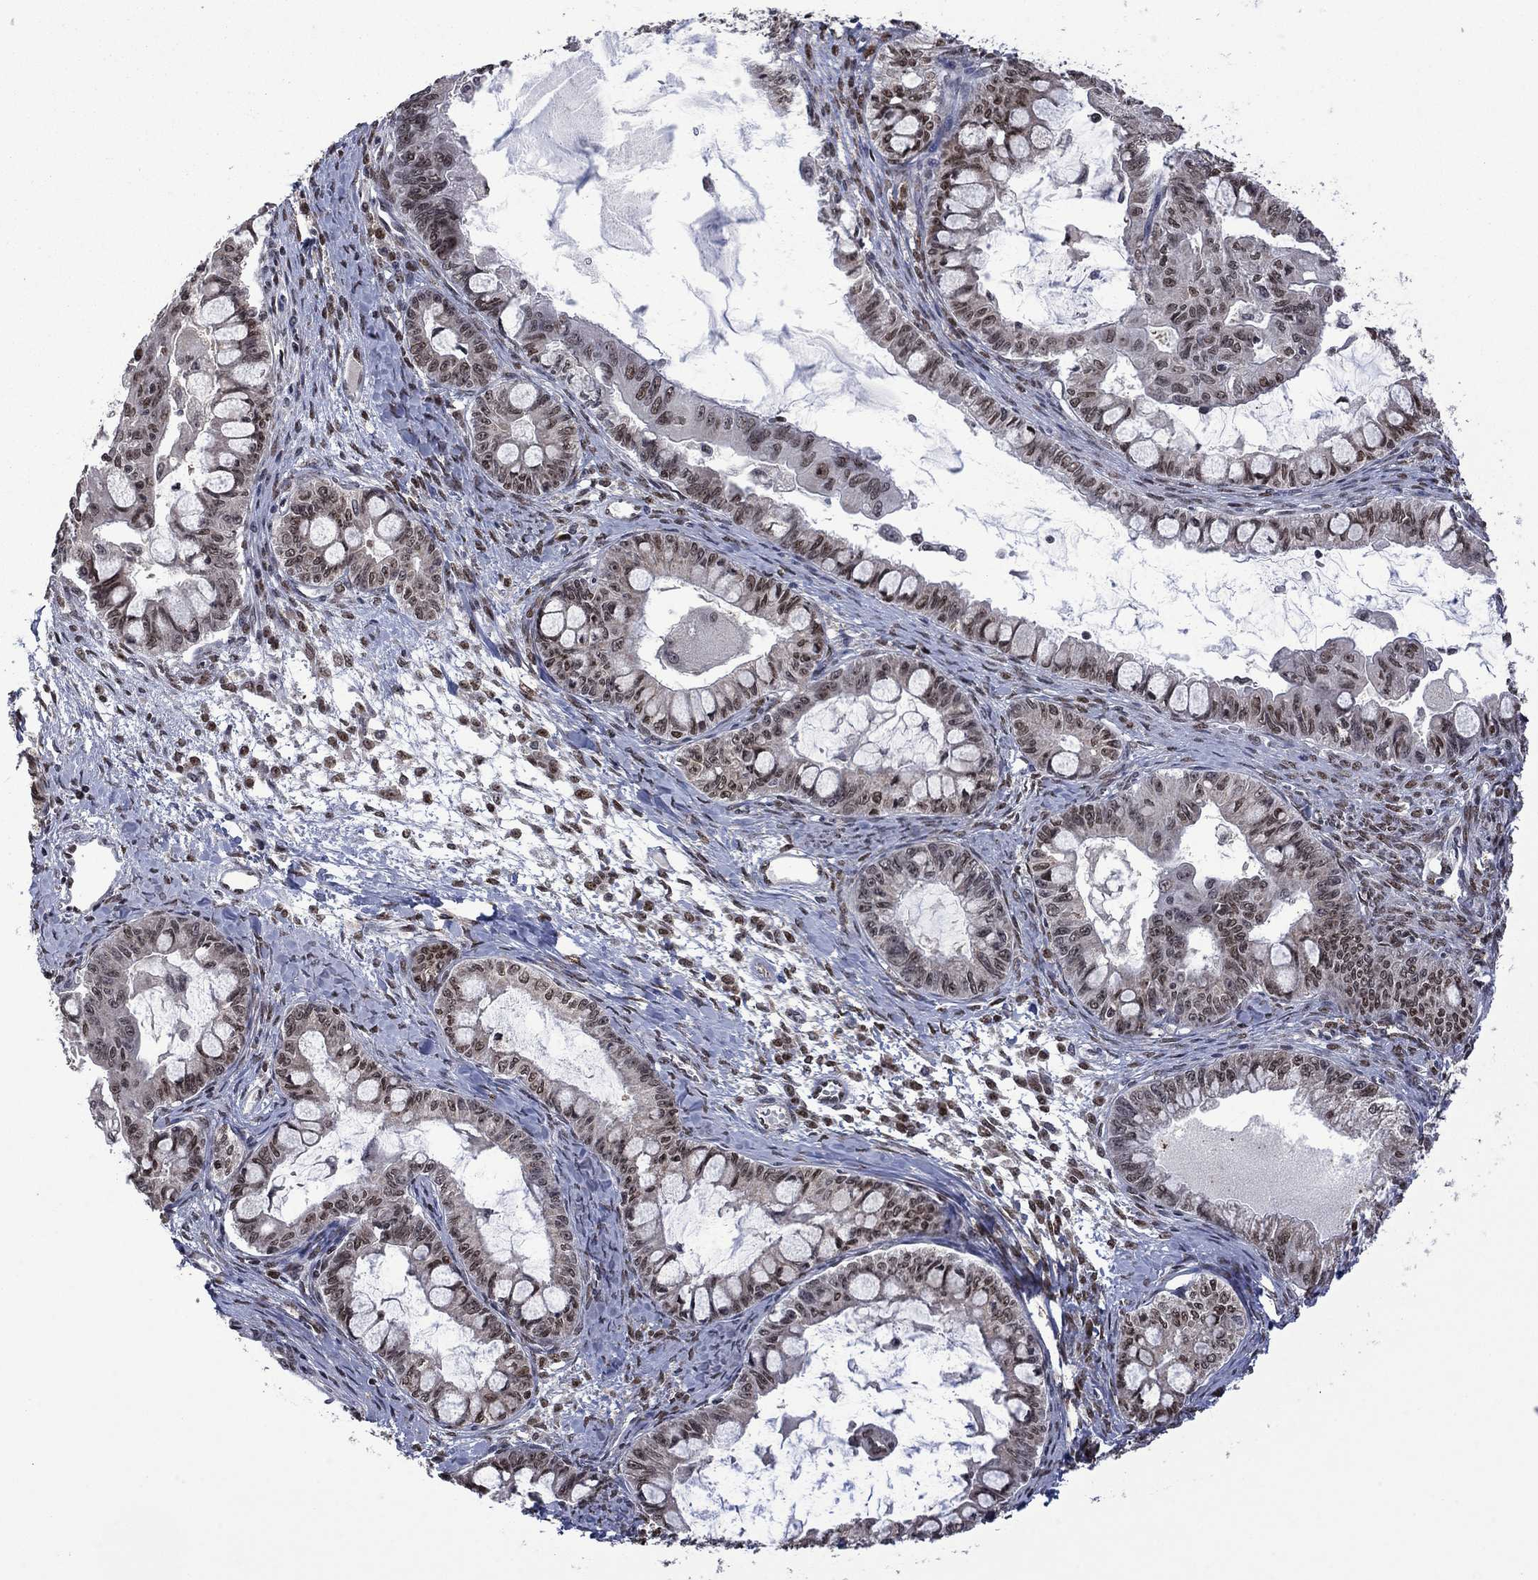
{"staining": {"intensity": "moderate", "quantity": "25%-75%", "location": "cytoplasmic/membranous,nuclear"}, "tissue": "ovarian cancer", "cell_type": "Tumor cells", "image_type": "cancer", "snomed": [{"axis": "morphology", "description": "Cystadenocarcinoma, mucinous, NOS"}, {"axis": "topography", "description": "Ovary"}], "caption": "Immunohistochemistry (IHC) photomicrograph of ovarian cancer (mucinous cystadenocarcinoma) stained for a protein (brown), which displays medium levels of moderate cytoplasmic/membranous and nuclear expression in about 25%-75% of tumor cells.", "gene": "FBL", "patient": {"sex": "female", "age": 63}}